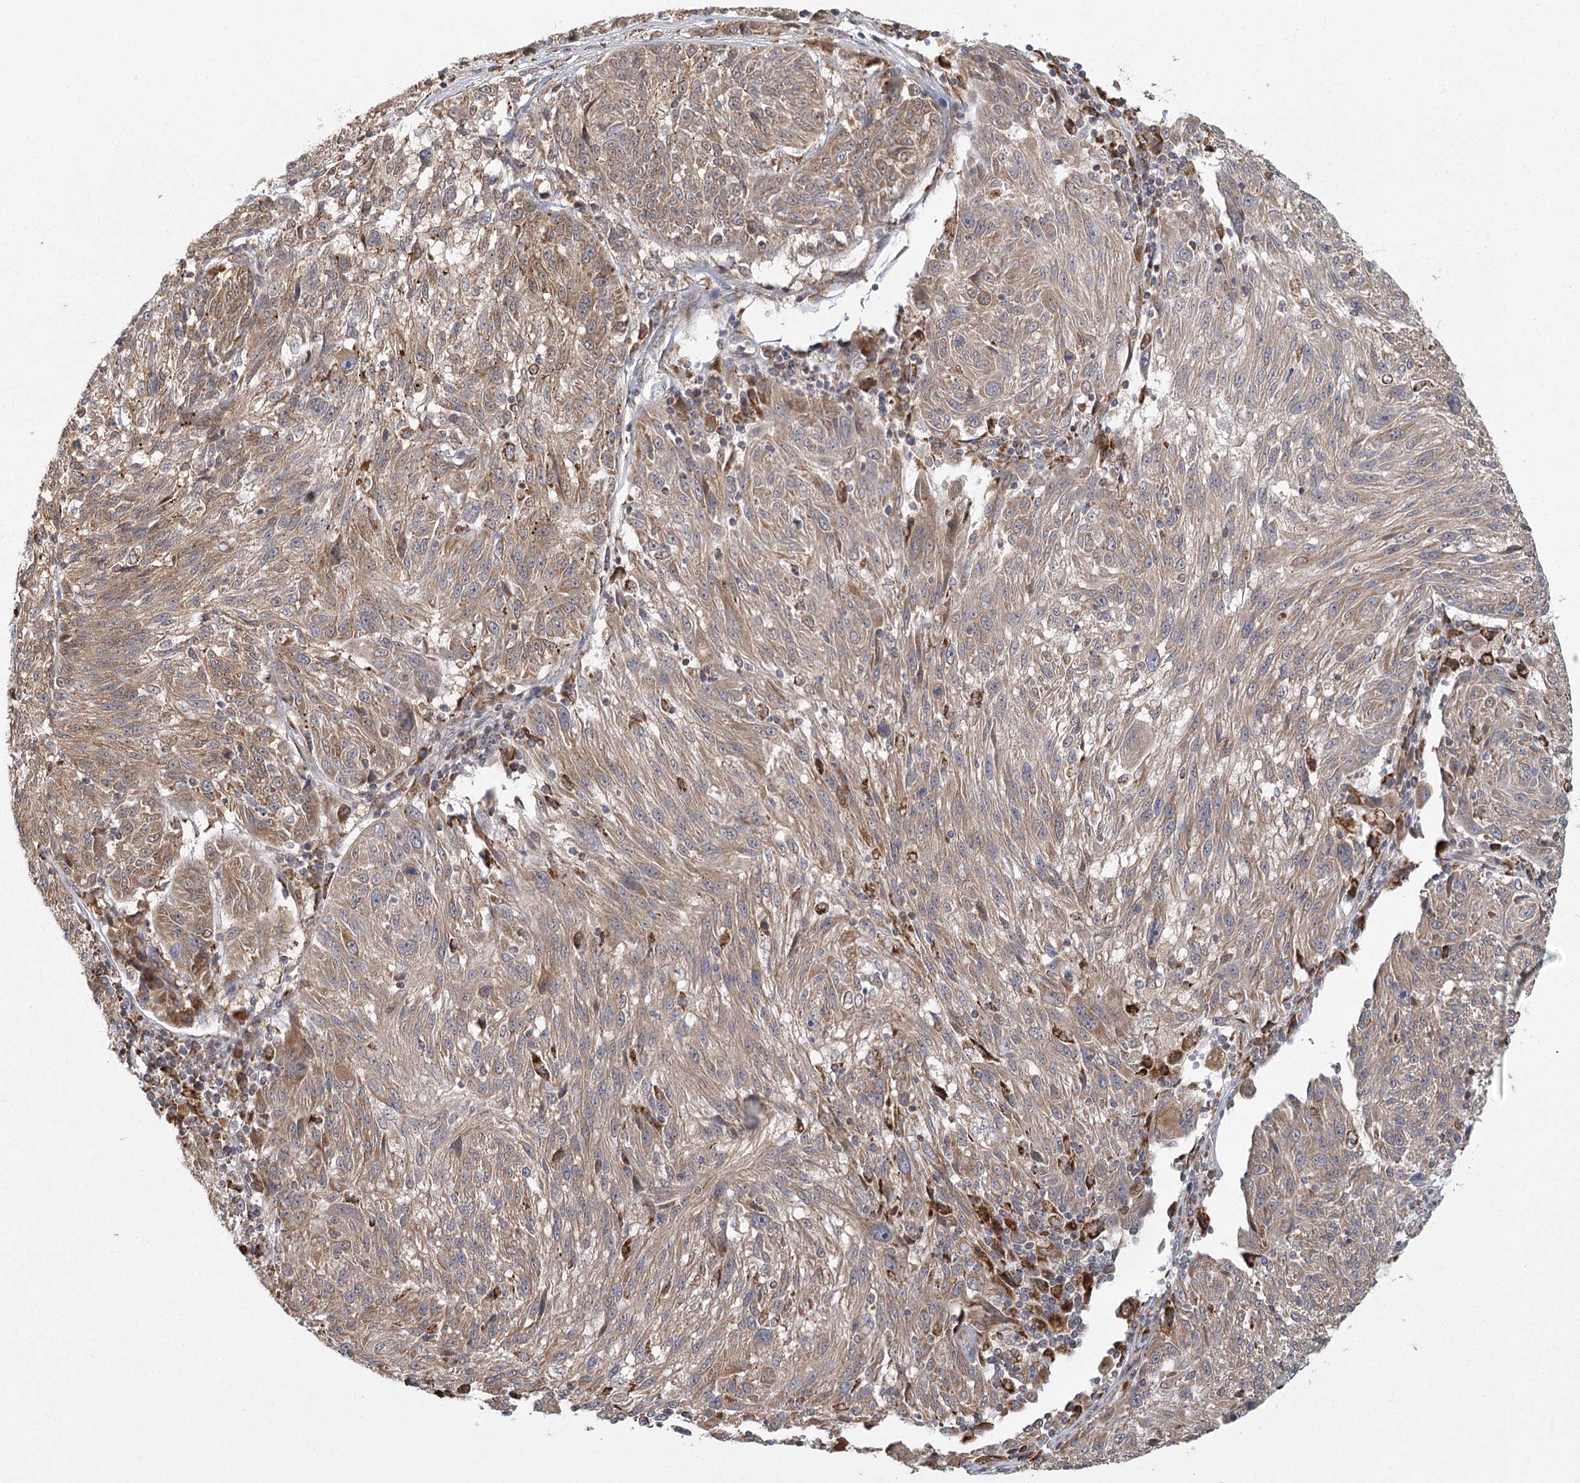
{"staining": {"intensity": "moderate", "quantity": ">75%", "location": "cytoplasmic/membranous"}, "tissue": "melanoma", "cell_type": "Tumor cells", "image_type": "cancer", "snomed": [{"axis": "morphology", "description": "Malignant melanoma, NOS"}, {"axis": "topography", "description": "Skin"}], "caption": "DAB (3,3'-diaminobenzidine) immunohistochemical staining of human melanoma exhibits moderate cytoplasmic/membranous protein positivity in approximately >75% of tumor cells.", "gene": "LACTB", "patient": {"sex": "male", "age": 53}}